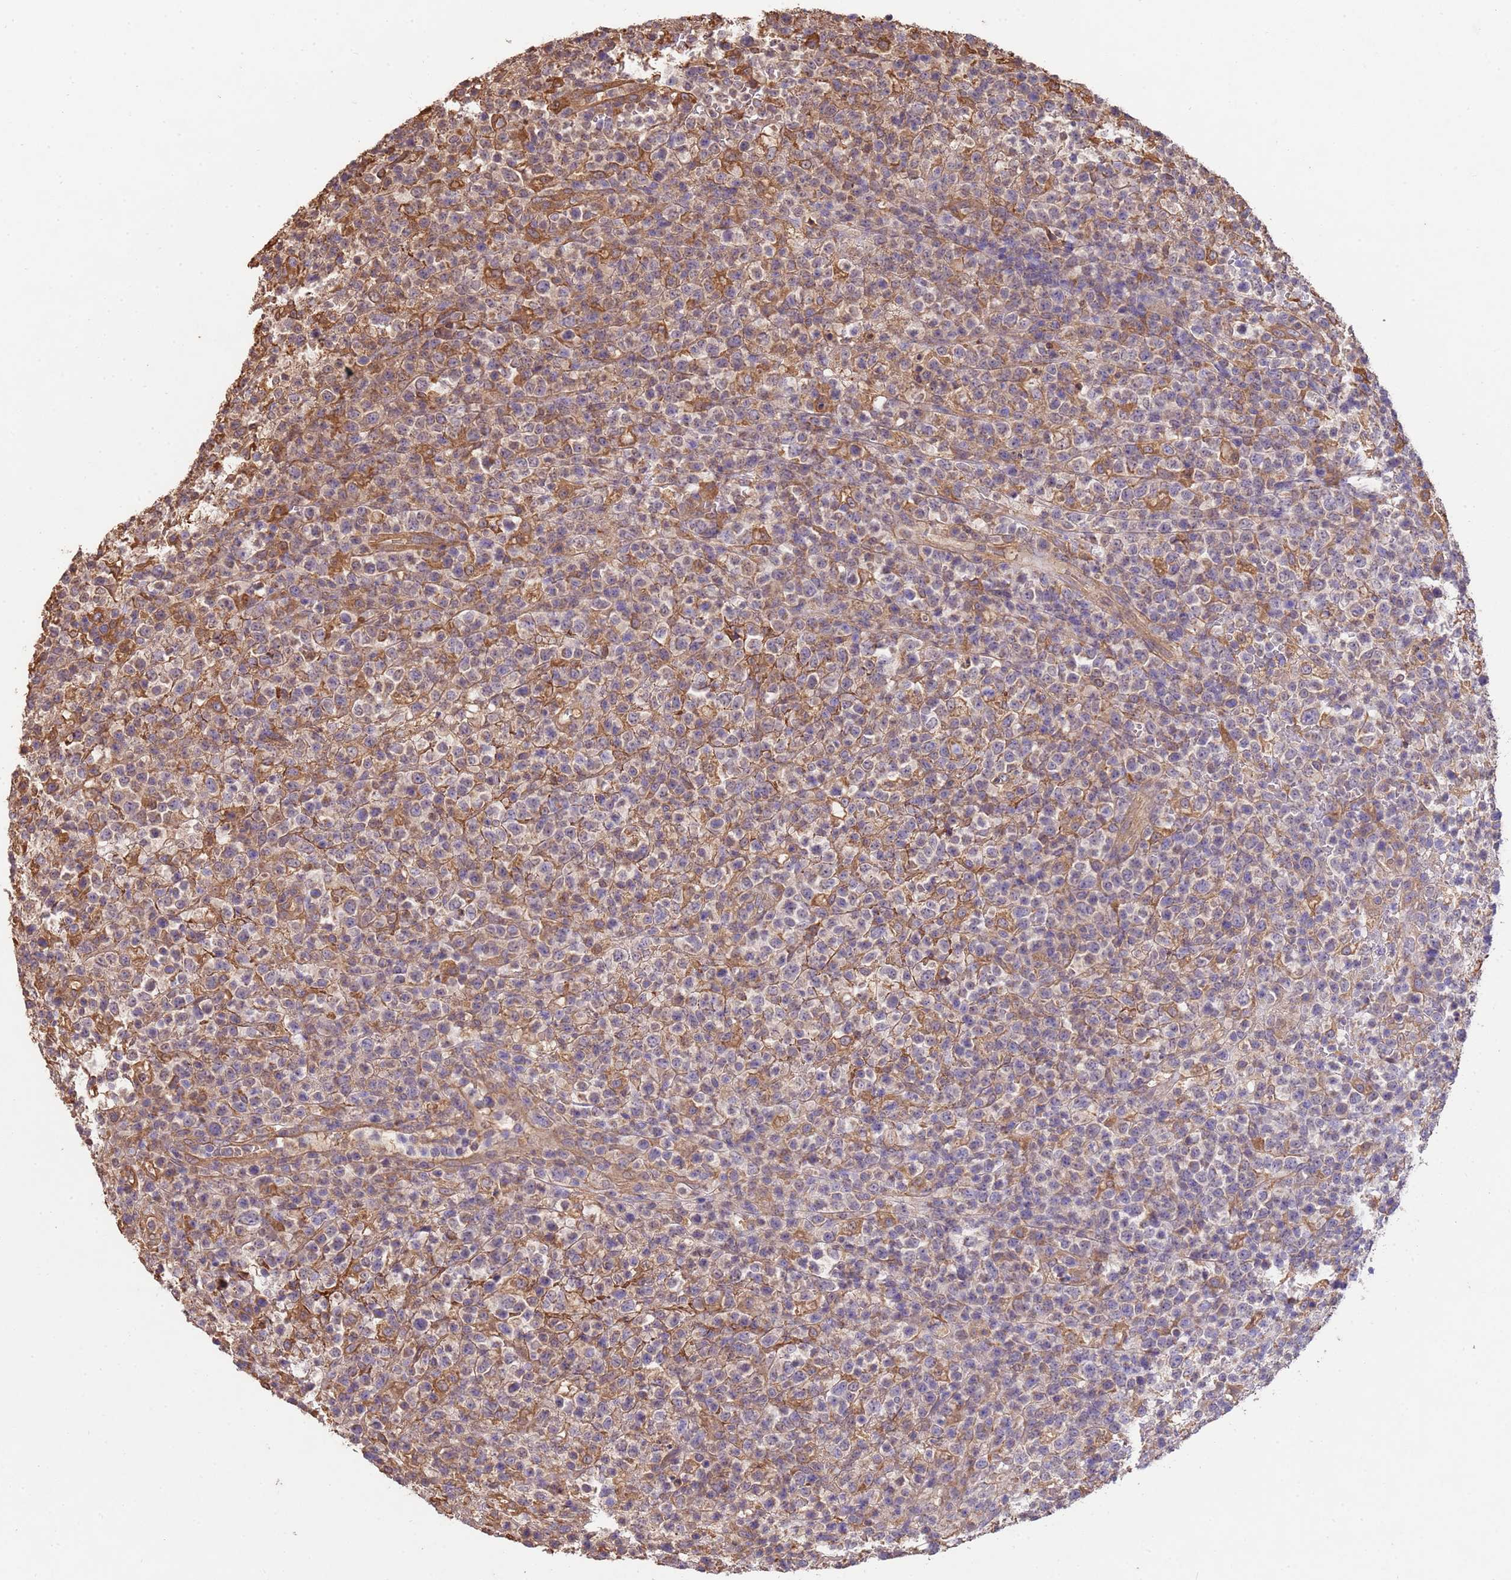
{"staining": {"intensity": "weak", "quantity": "<25%", "location": "cytoplasmic/membranous"}, "tissue": "lymphoma", "cell_type": "Tumor cells", "image_type": "cancer", "snomed": [{"axis": "morphology", "description": "Malignant lymphoma, non-Hodgkin's type, High grade"}, {"axis": "topography", "description": "Colon"}], "caption": "The immunohistochemistry micrograph has no significant positivity in tumor cells of lymphoma tissue. Nuclei are stained in blue.", "gene": "NPHP1", "patient": {"sex": "female", "age": 53}}